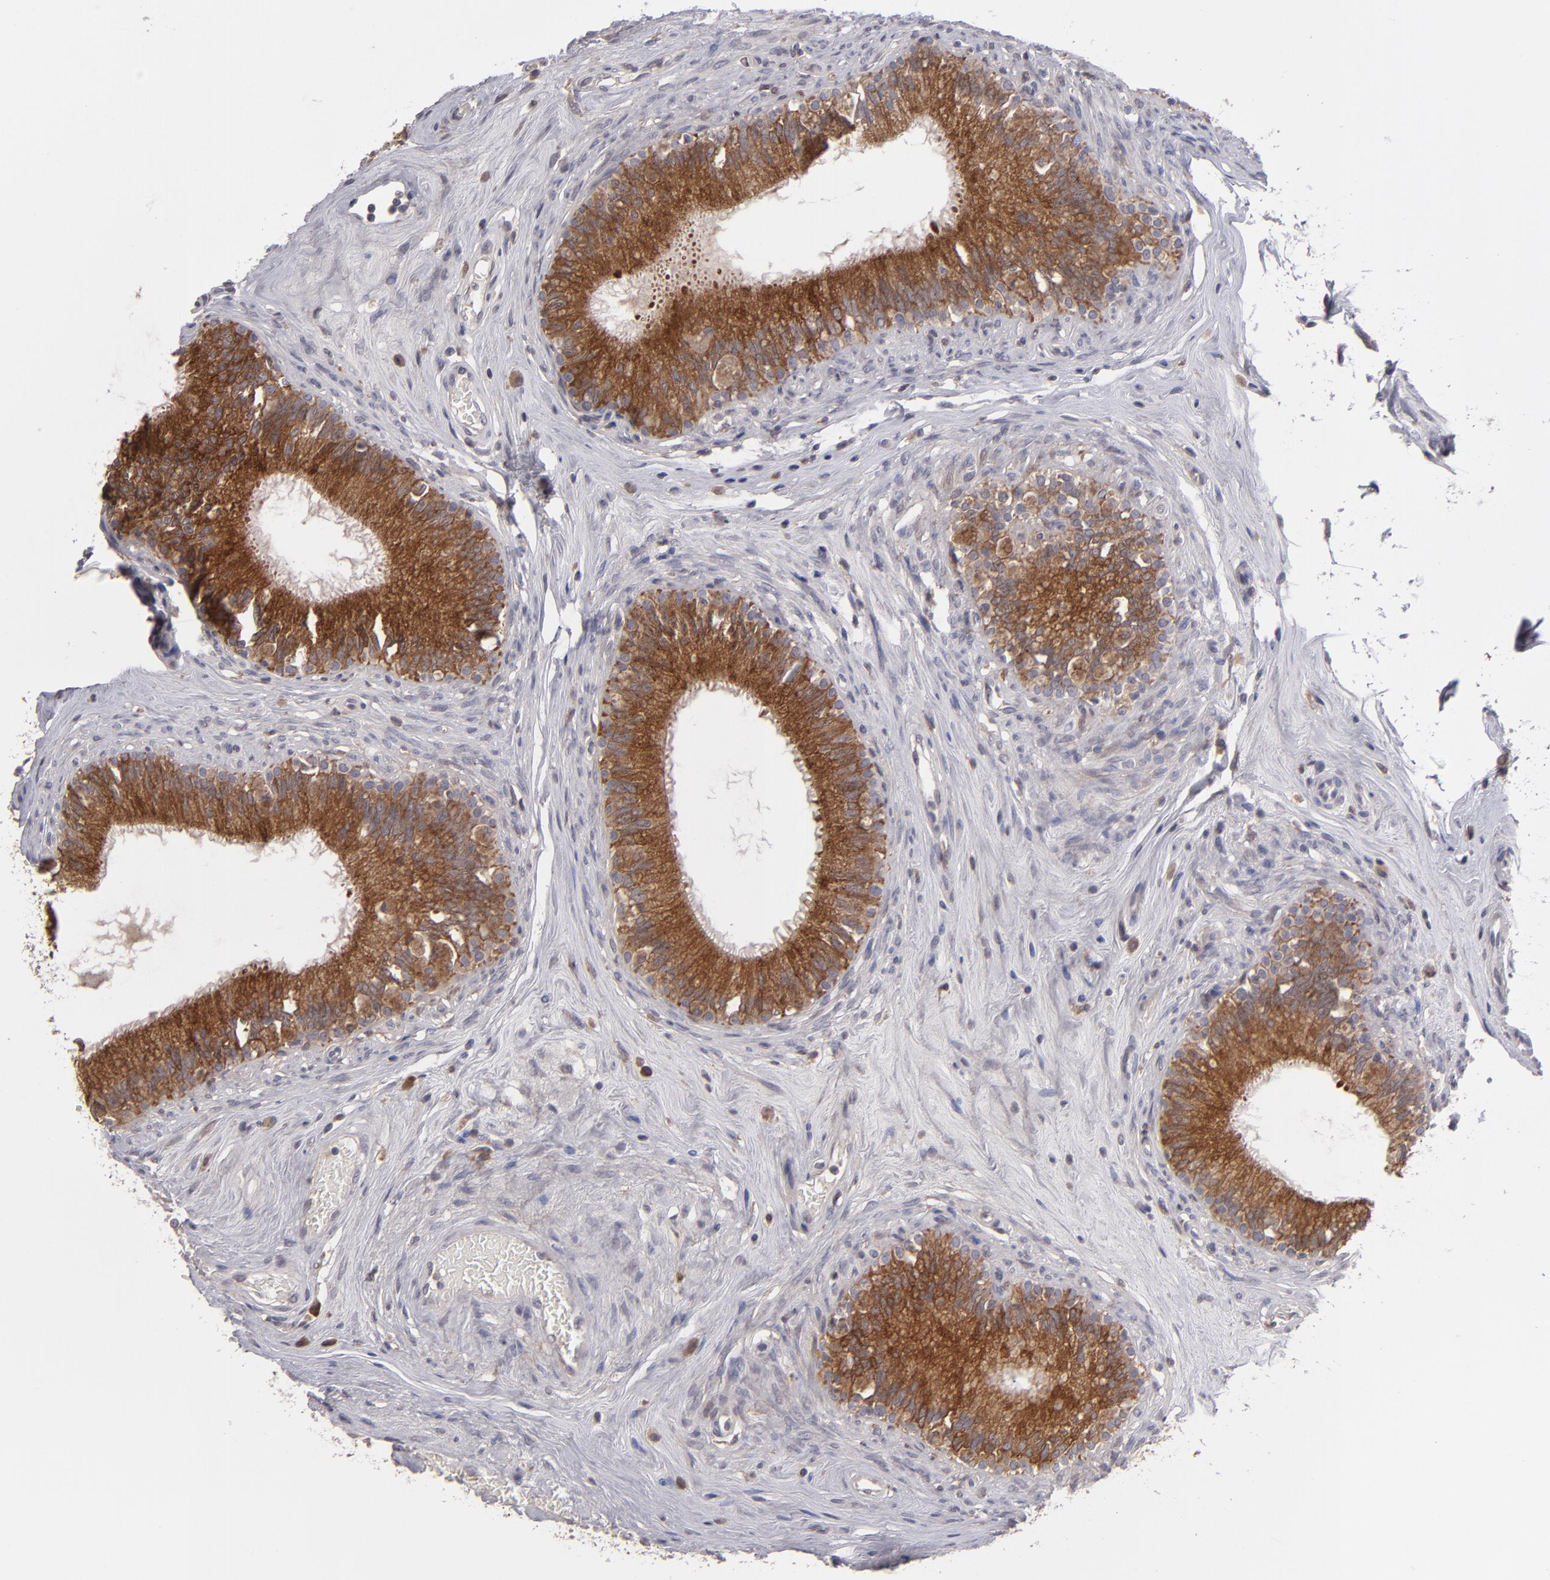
{"staining": {"intensity": "moderate", "quantity": ">75%", "location": "cytoplasmic/membranous"}, "tissue": "epididymis", "cell_type": "Glandular cells", "image_type": "normal", "snomed": [{"axis": "morphology", "description": "Normal tissue, NOS"}, {"axis": "morphology", "description": "Inflammation, NOS"}, {"axis": "topography", "description": "Epididymis"}], "caption": "Protein positivity by immunohistochemistry (IHC) demonstrates moderate cytoplasmic/membranous positivity in about >75% of glandular cells in benign epididymis. (Brightfield microscopy of DAB IHC at high magnification).", "gene": "IL12A", "patient": {"sex": "male", "age": 84}}